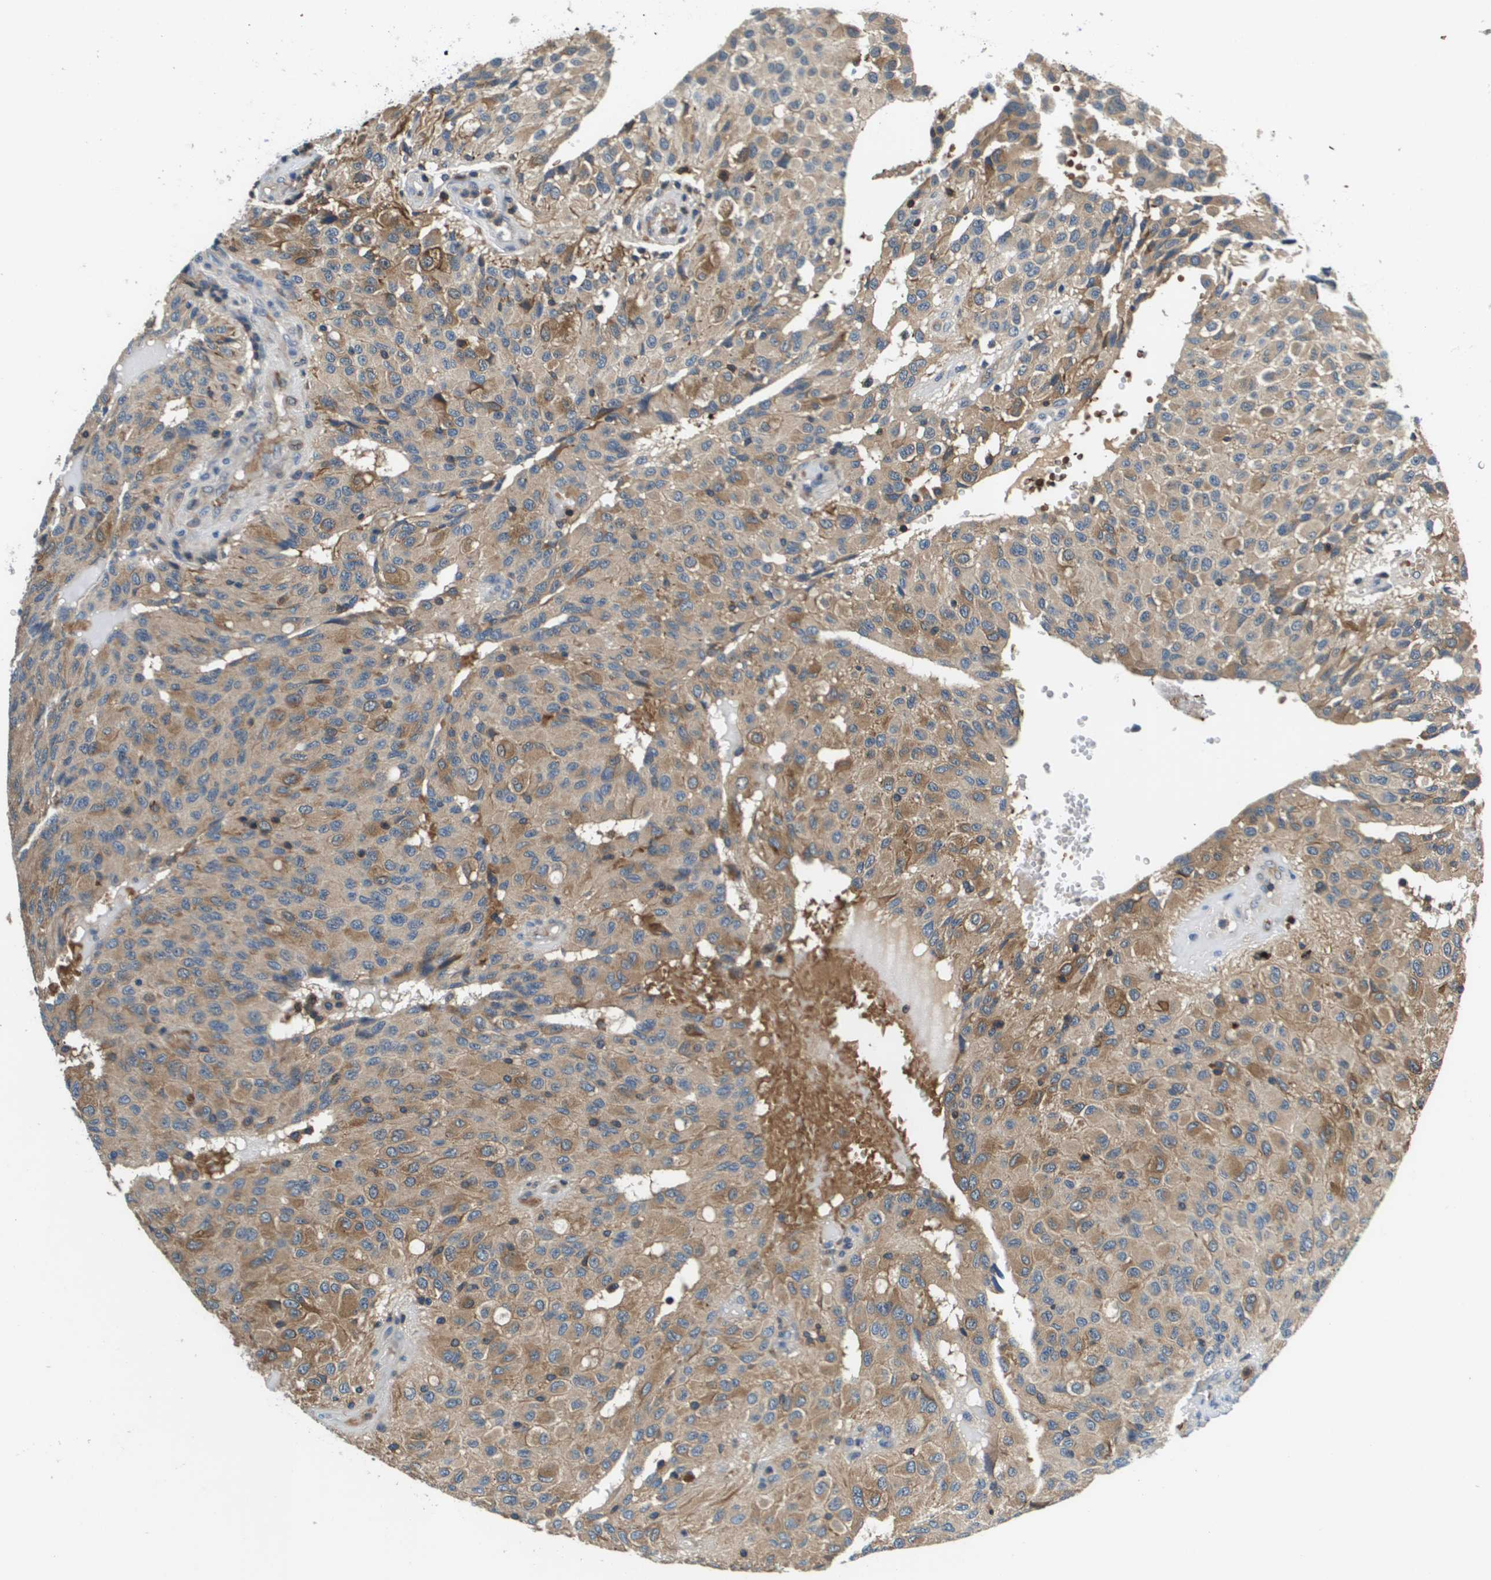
{"staining": {"intensity": "moderate", "quantity": ">75%", "location": "cytoplasmic/membranous"}, "tissue": "glioma", "cell_type": "Tumor cells", "image_type": "cancer", "snomed": [{"axis": "morphology", "description": "Glioma, malignant, High grade"}, {"axis": "topography", "description": "Brain"}], "caption": "Human malignant glioma (high-grade) stained for a protein (brown) shows moderate cytoplasmic/membranous positive expression in approximately >75% of tumor cells.", "gene": "KCNQ5", "patient": {"sex": "male", "age": 32}}